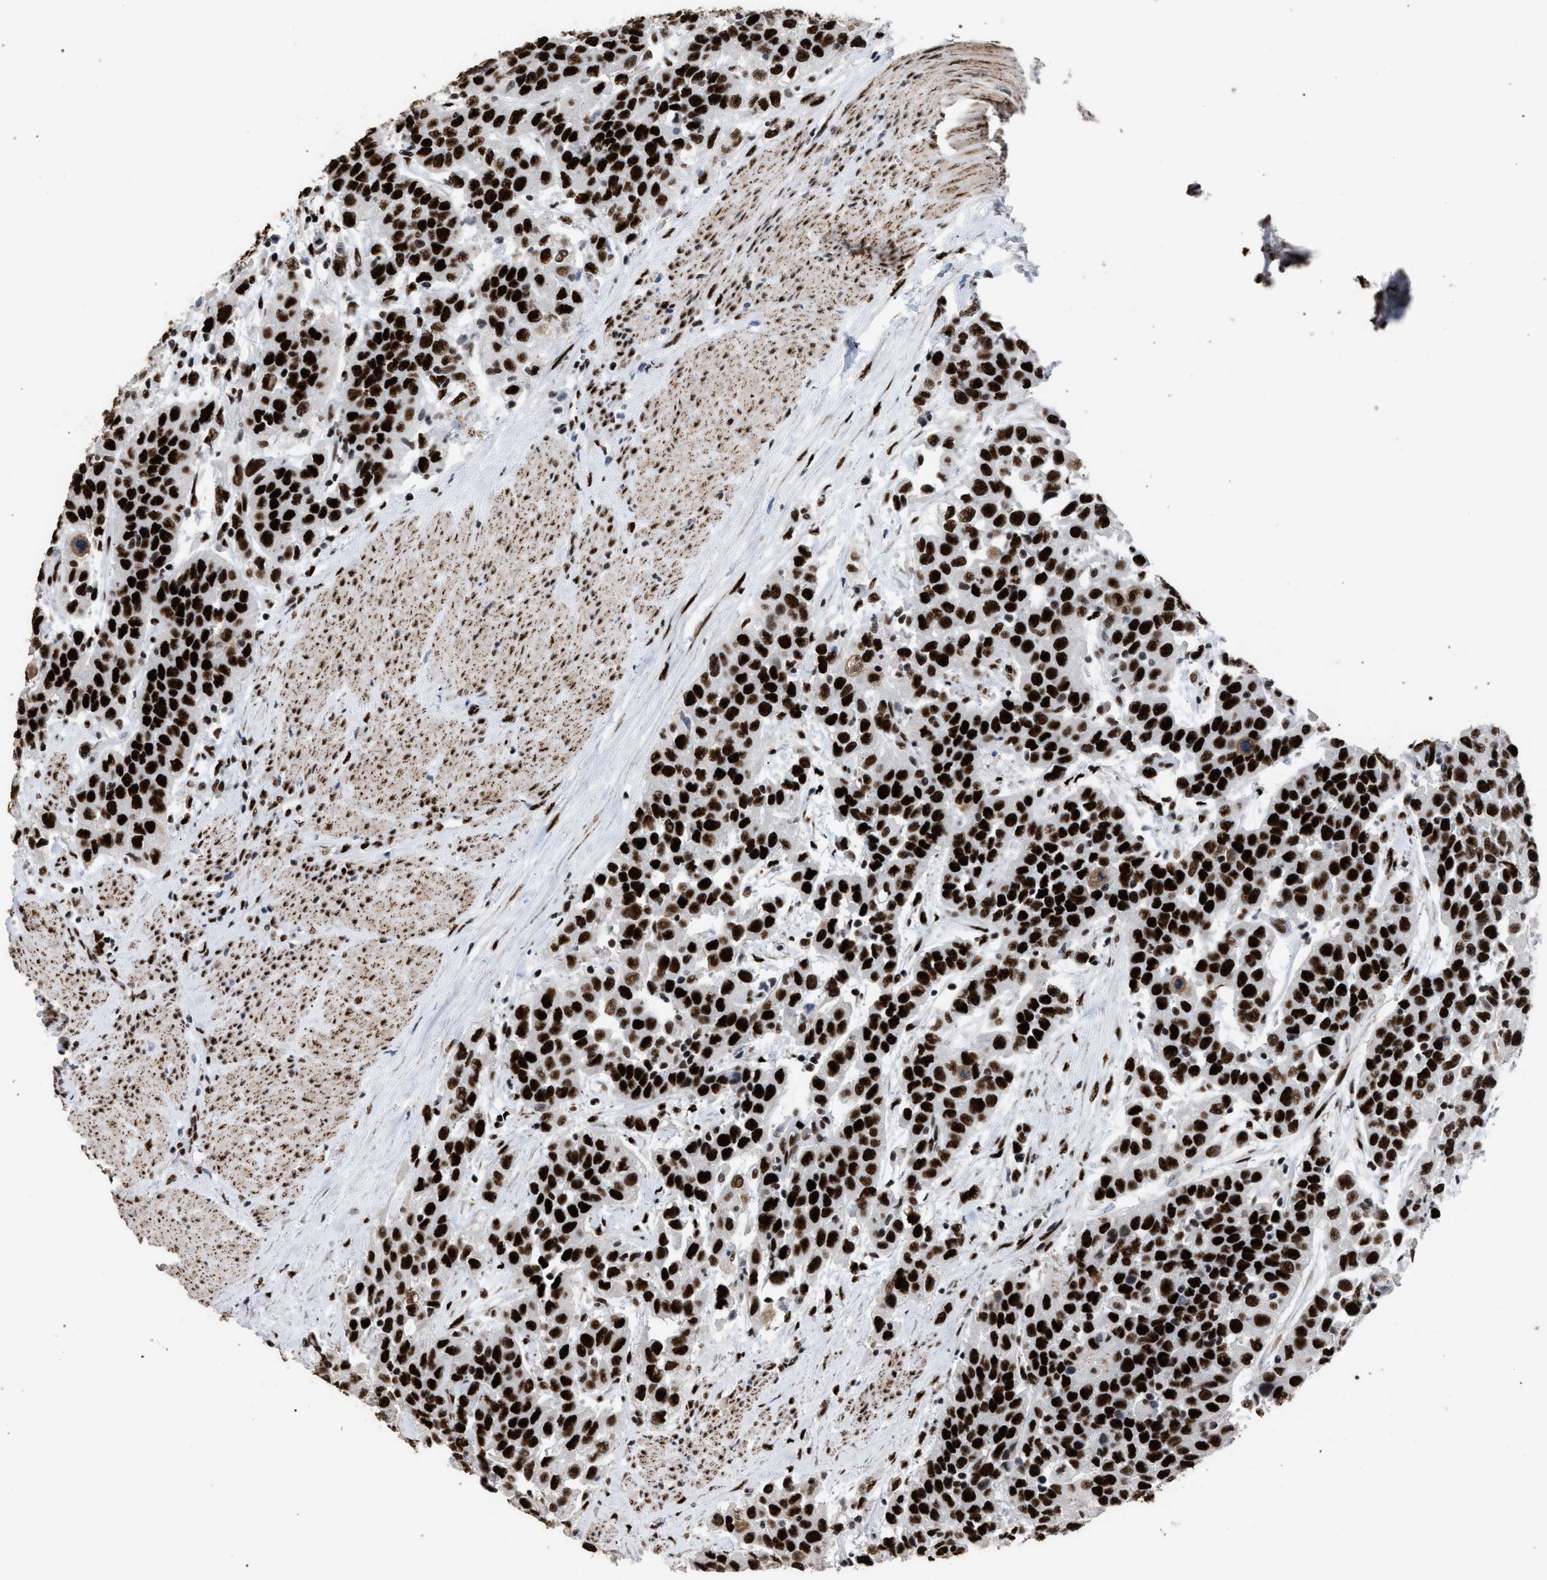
{"staining": {"intensity": "strong", "quantity": ">75%", "location": "nuclear"}, "tissue": "urothelial cancer", "cell_type": "Tumor cells", "image_type": "cancer", "snomed": [{"axis": "morphology", "description": "Urothelial carcinoma, High grade"}, {"axis": "topography", "description": "Urinary bladder"}], "caption": "Human urothelial cancer stained for a protein (brown) reveals strong nuclear positive positivity in approximately >75% of tumor cells.", "gene": "TP53BP1", "patient": {"sex": "female", "age": 80}}